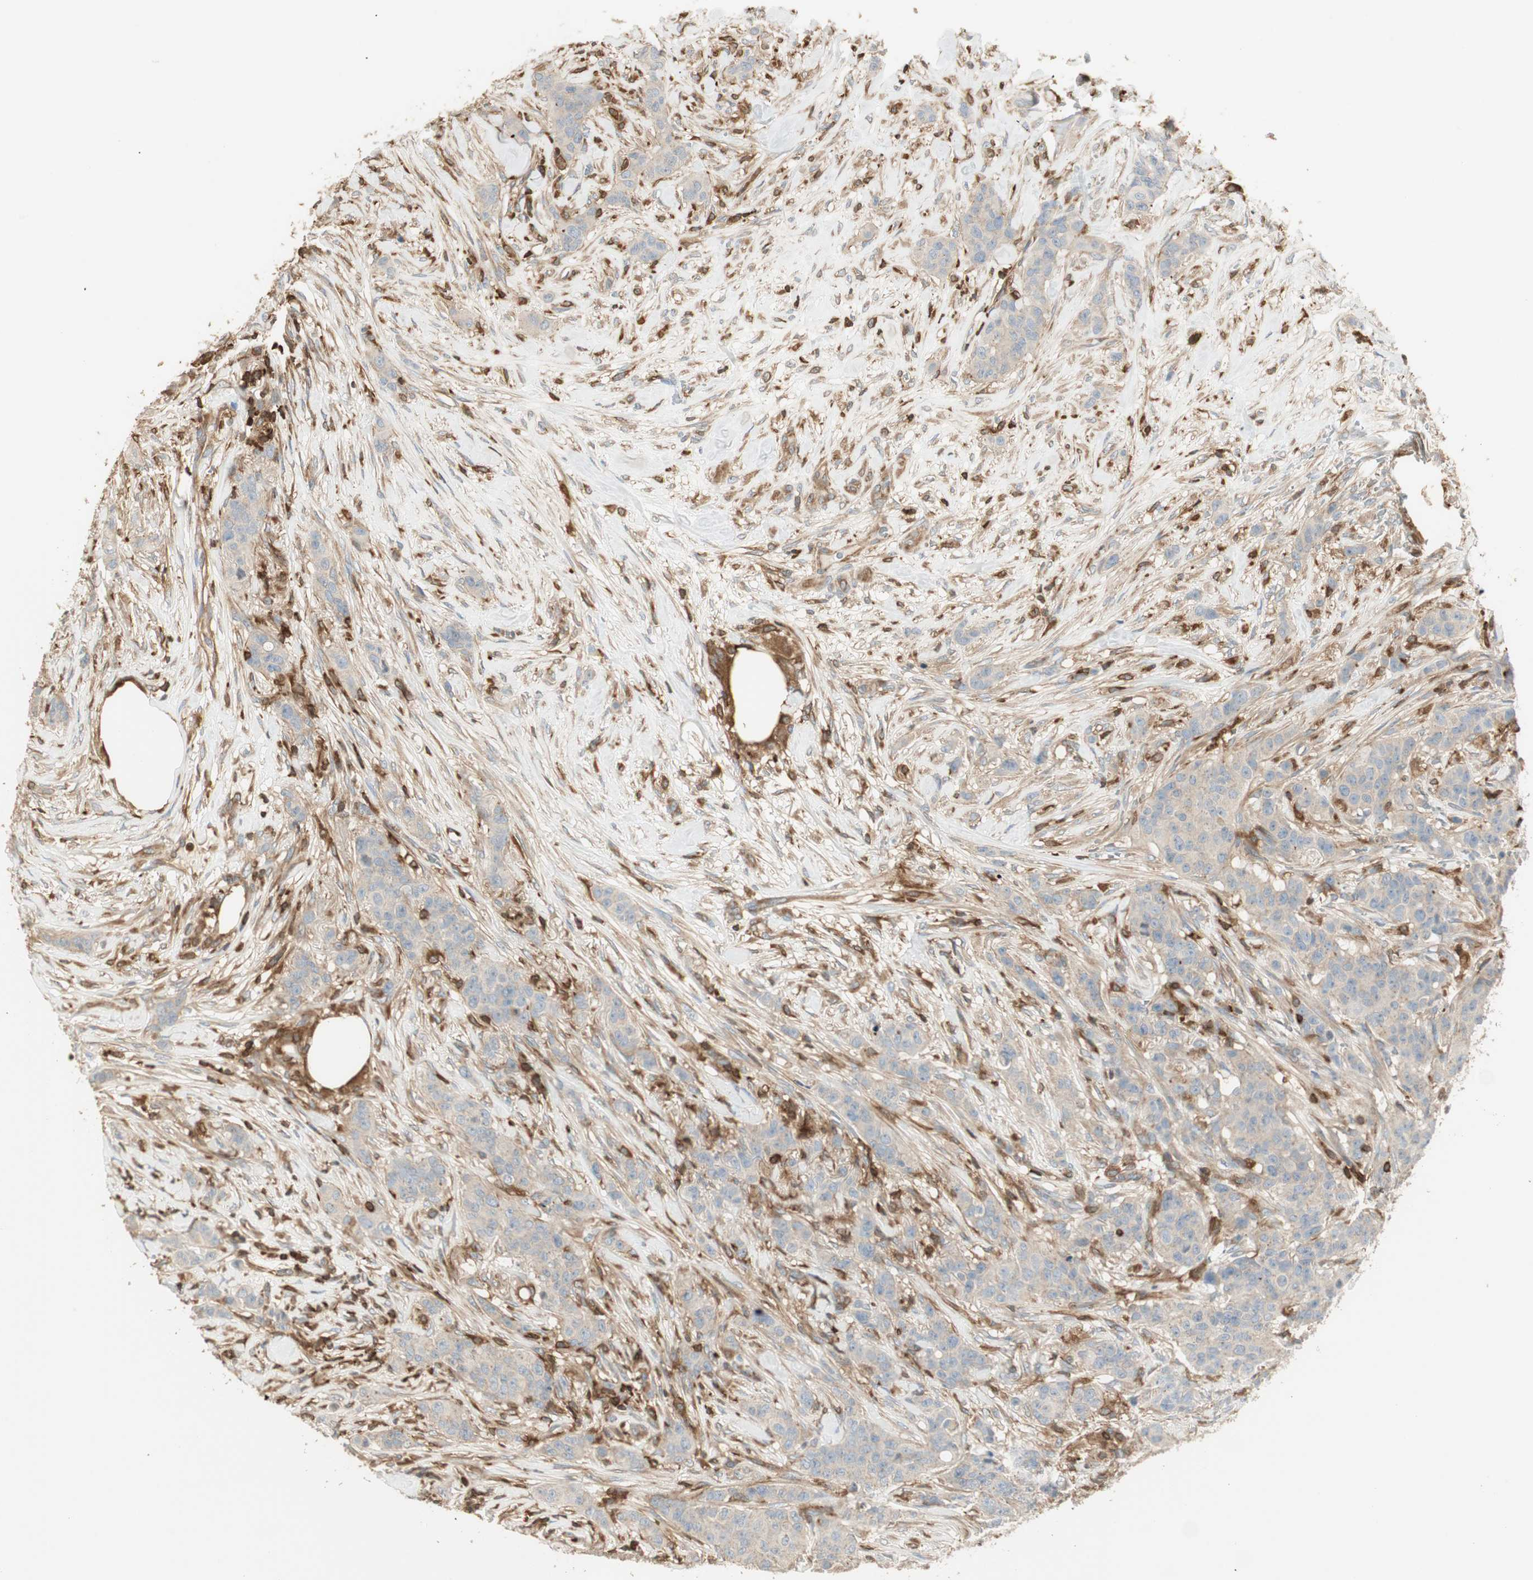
{"staining": {"intensity": "negative", "quantity": "none", "location": "none"}, "tissue": "breast cancer", "cell_type": "Tumor cells", "image_type": "cancer", "snomed": [{"axis": "morphology", "description": "Duct carcinoma"}, {"axis": "topography", "description": "Breast"}], "caption": "The photomicrograph shows no significant positivity in tumor cells of intraductal carcinoma (breast).", "gene": "CRLF3", "patient": {"sex": "female", "age": 40}}